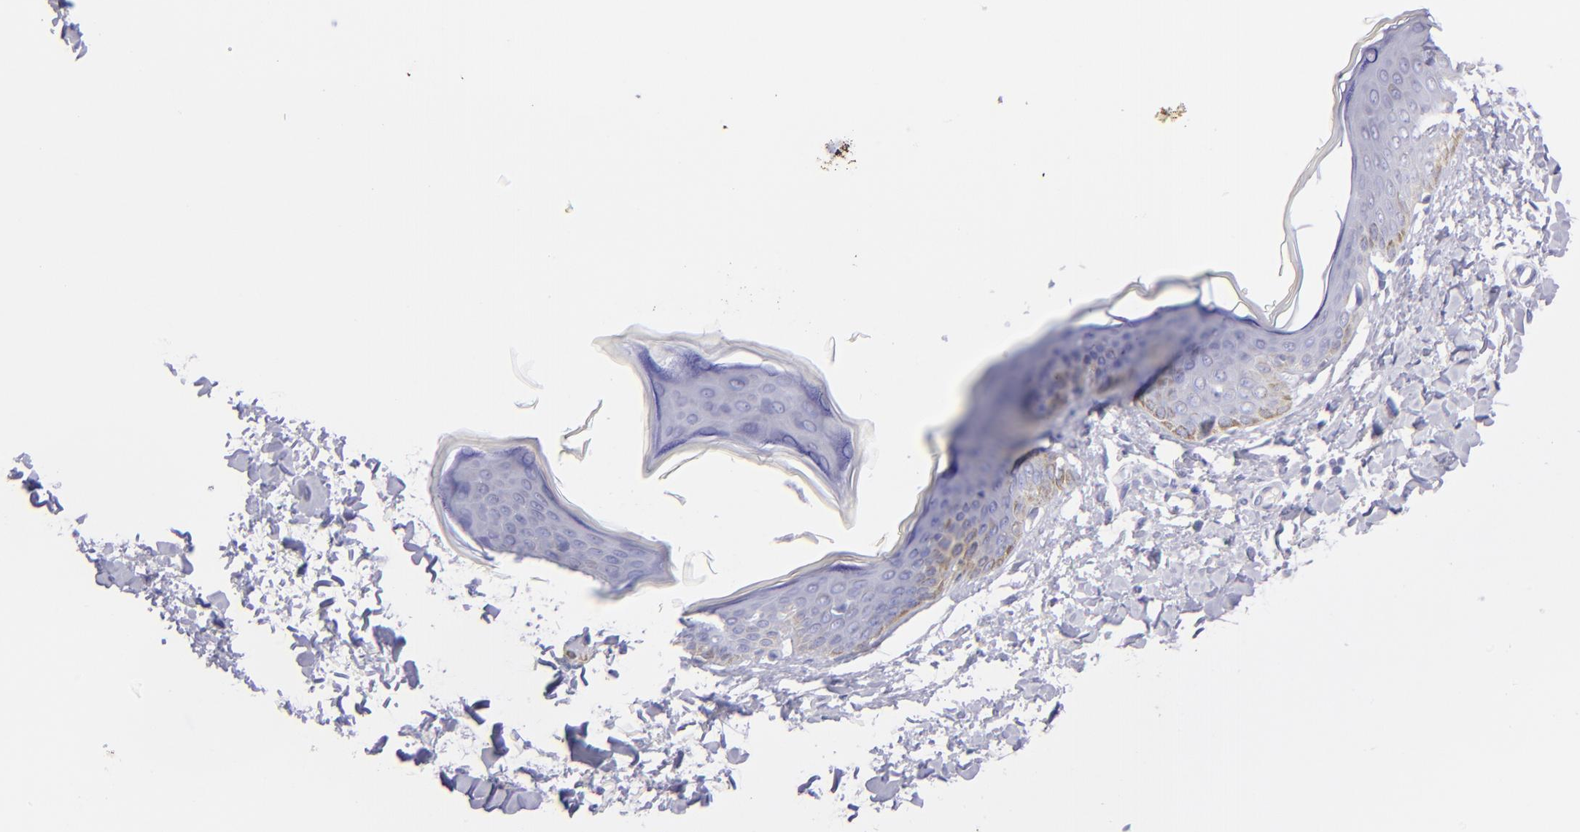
{"staining": {"intensity": "negative", "quantity": "none", "location": "none"}, "tissue": "skin", "cell_type": "Fibroblasts", "image_type": "normal", "snomed": [{"axis": "morphology", "description": "Normal tissue, NOS"}, {"axis": "topography", "description": "Skin"}], "caption": "Histopathology image shows no protein staining in fibroblasts of benign skin.", "gene": "CD72", "patient": {"sex": "female", "age": 17}}